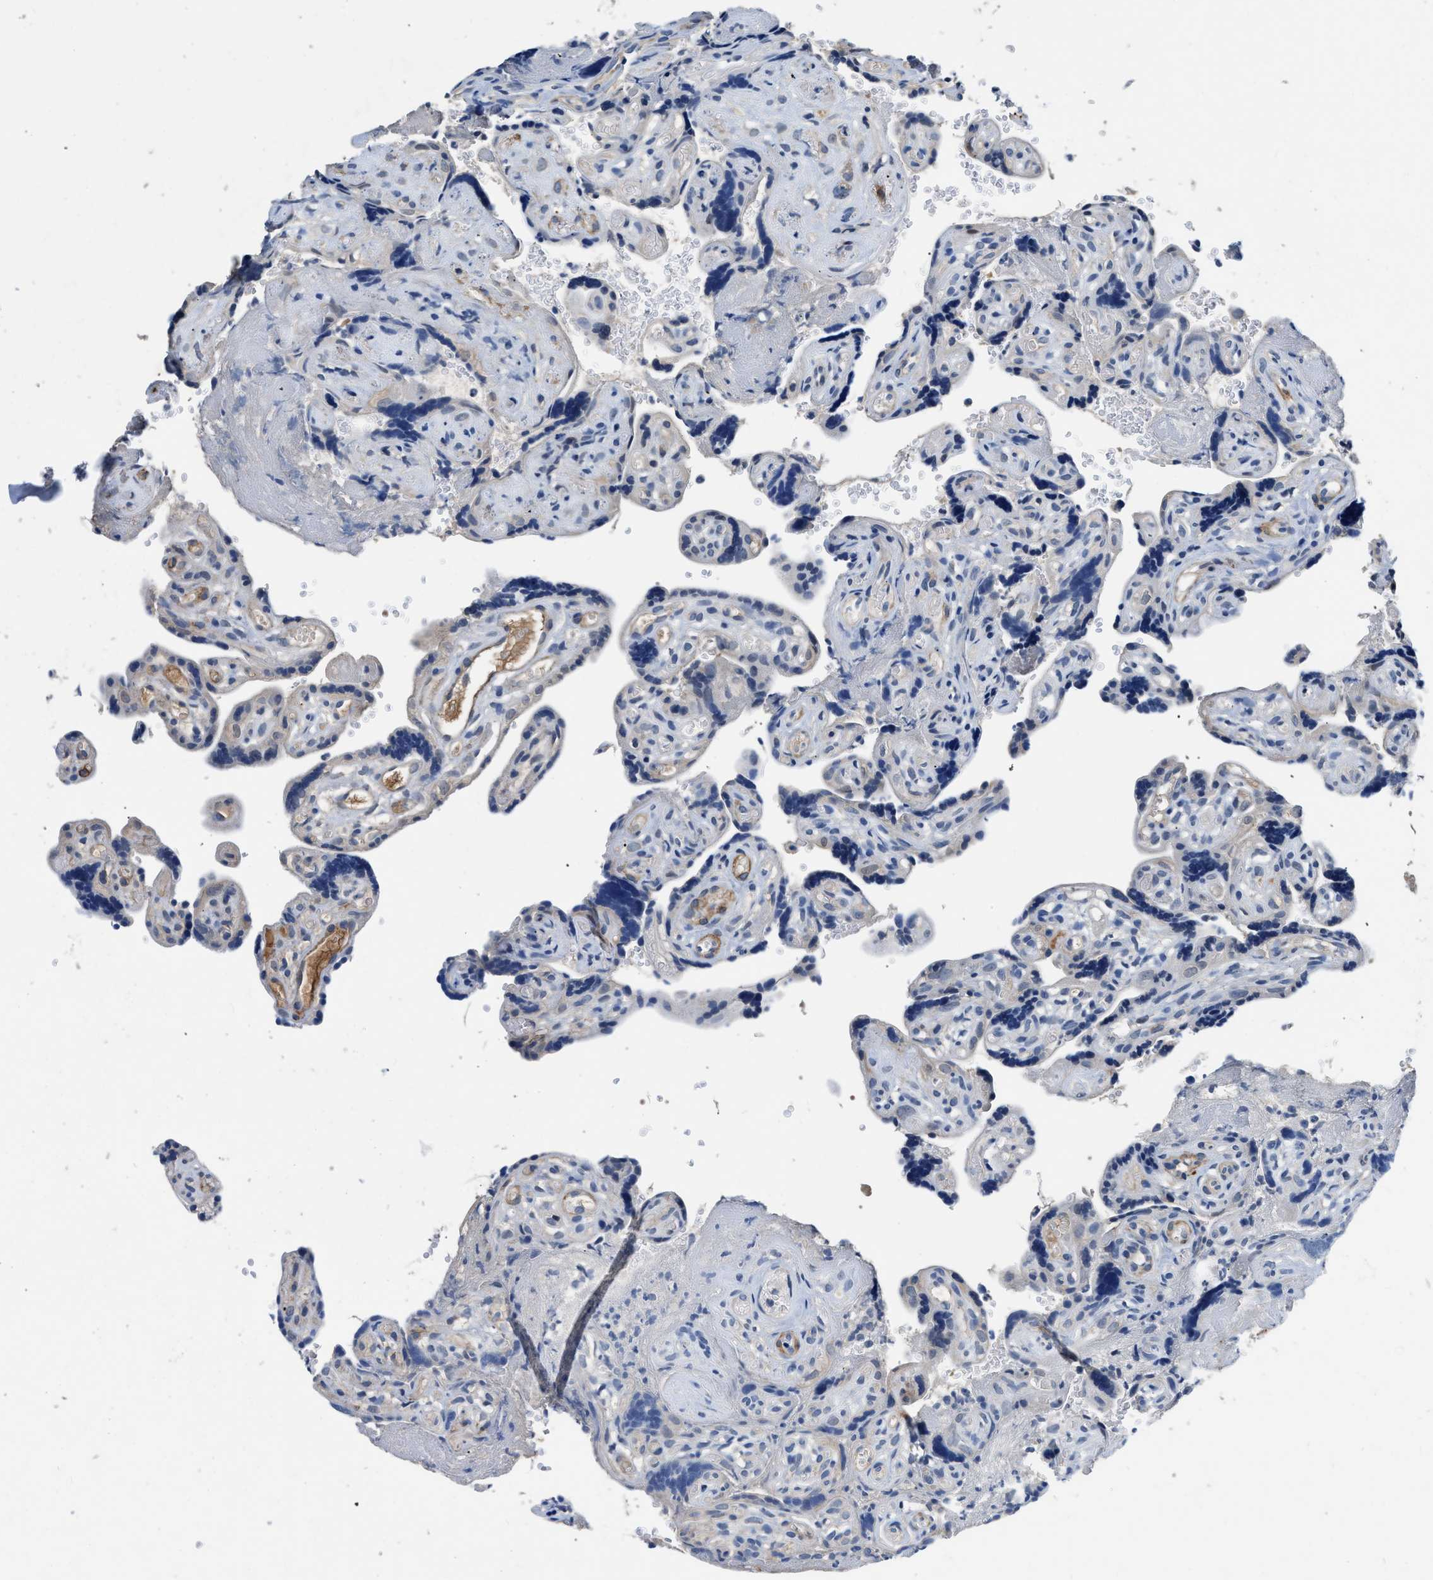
{"staining": {"intensity": "negative", "quantity": "none", "location": "none"}, "tissue": "placenta", "cell_type": "Trophoblastic cells", "image_type": "normal", "snomed": [{"axis": "morphology", "description": "Normal tissue, NOS"}, {"axis": "topography", "description": "Placenta"}], "caption": "DAB immunohistochemical staining of normal human placenta displays no significant expression in trophoblastic cells. Nuclei are stained in blue.", "gene": "LANCL2", "patient": {"sex": "female", "age": 30}}